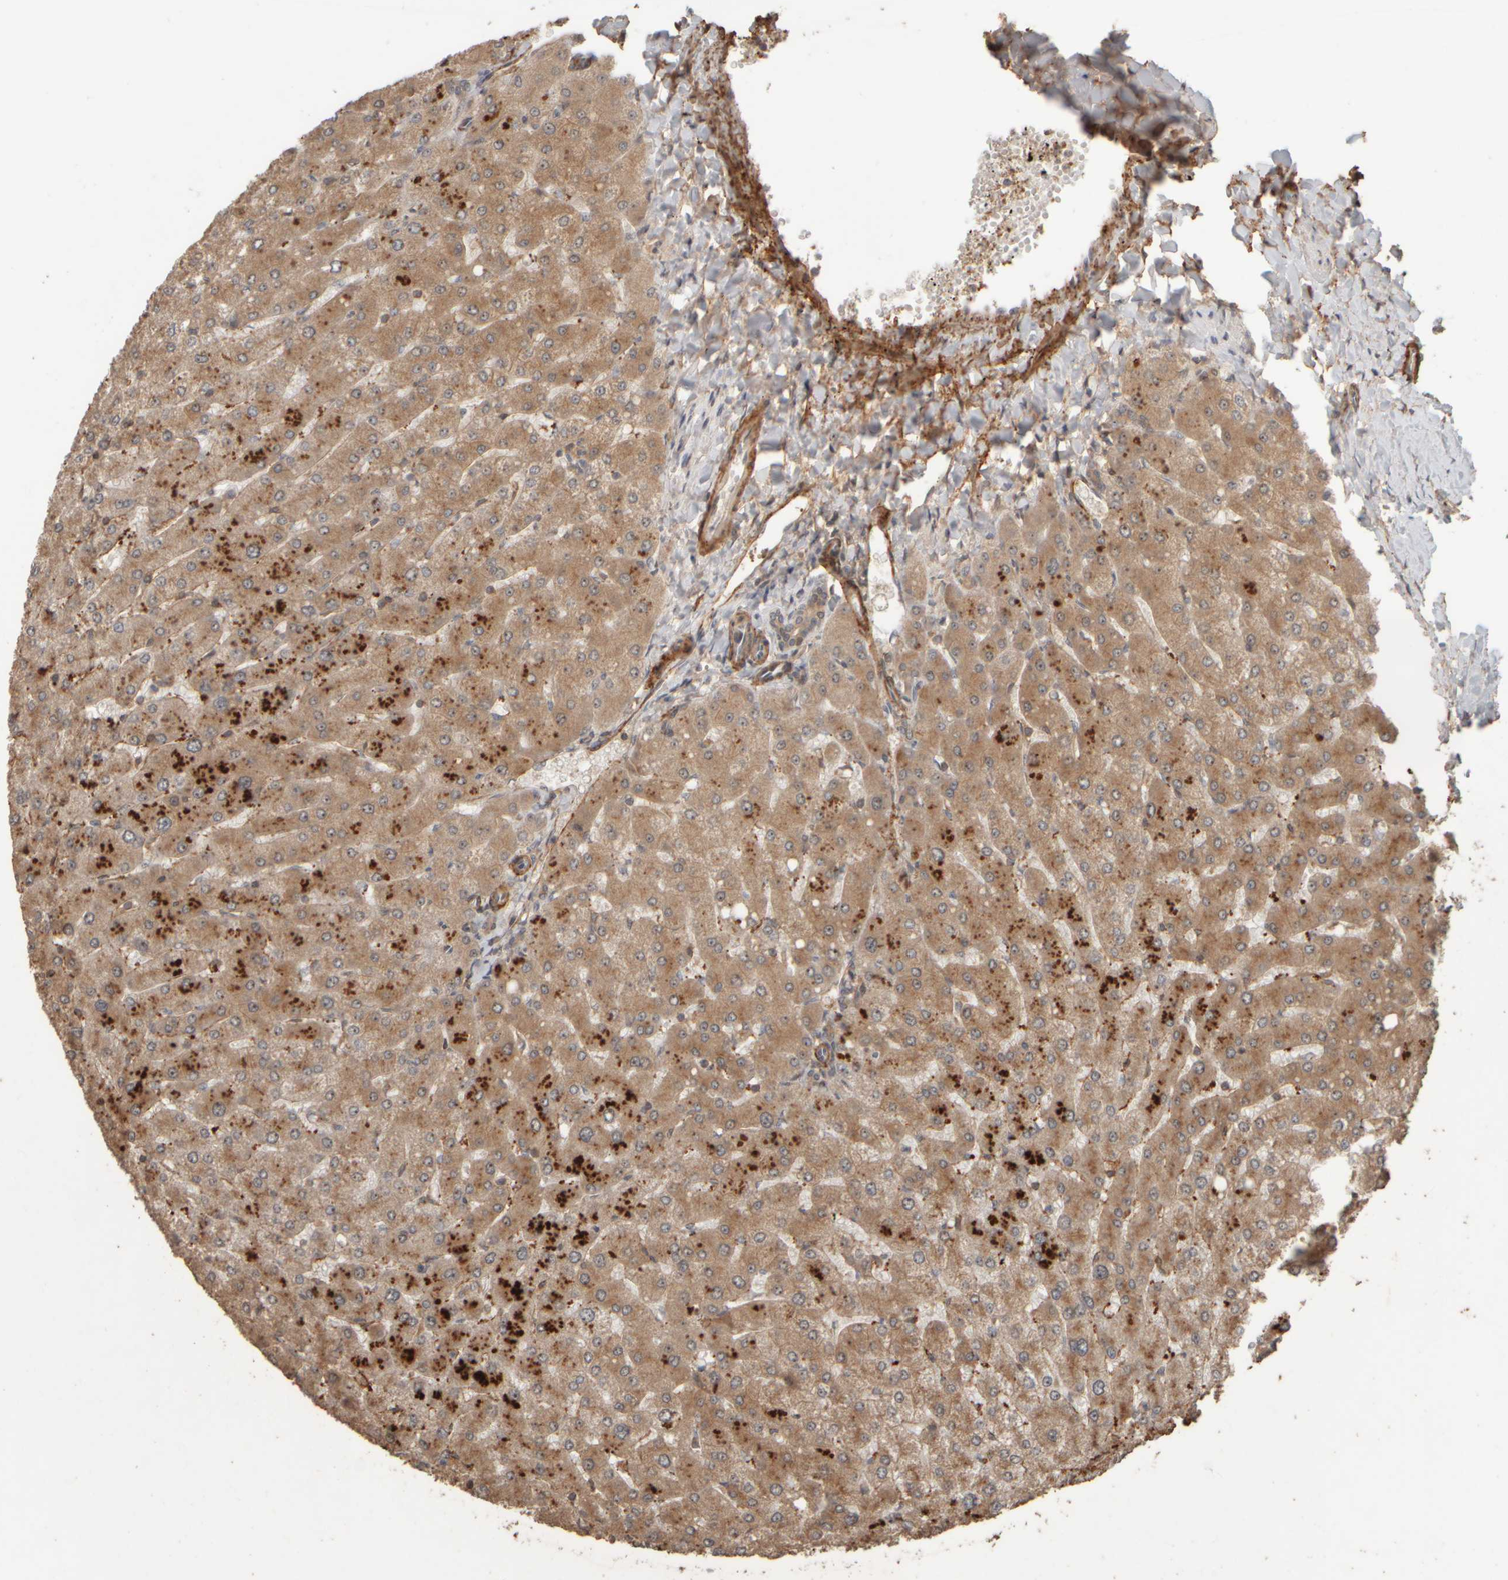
{"staining": {"intensity": "weak", "quantity": ">75%", "location": "cytoplasmic/membranous"}, "tissue": "liver", "cell_type": "Cholangiocytes", "image_type": "normal", "snomed": [{"axis": "morphology", "description": "Normal tissue, NOS"}, {"axis": "topography", "description": "Liver"}], "caption": "Protein staining exhibits weak cytoplasmic/membranous staining in about >75% of cholangiocytes in unremarkable liver.", "gene": "SPHK1", "patient": {"sex": "male", "age": 55}}